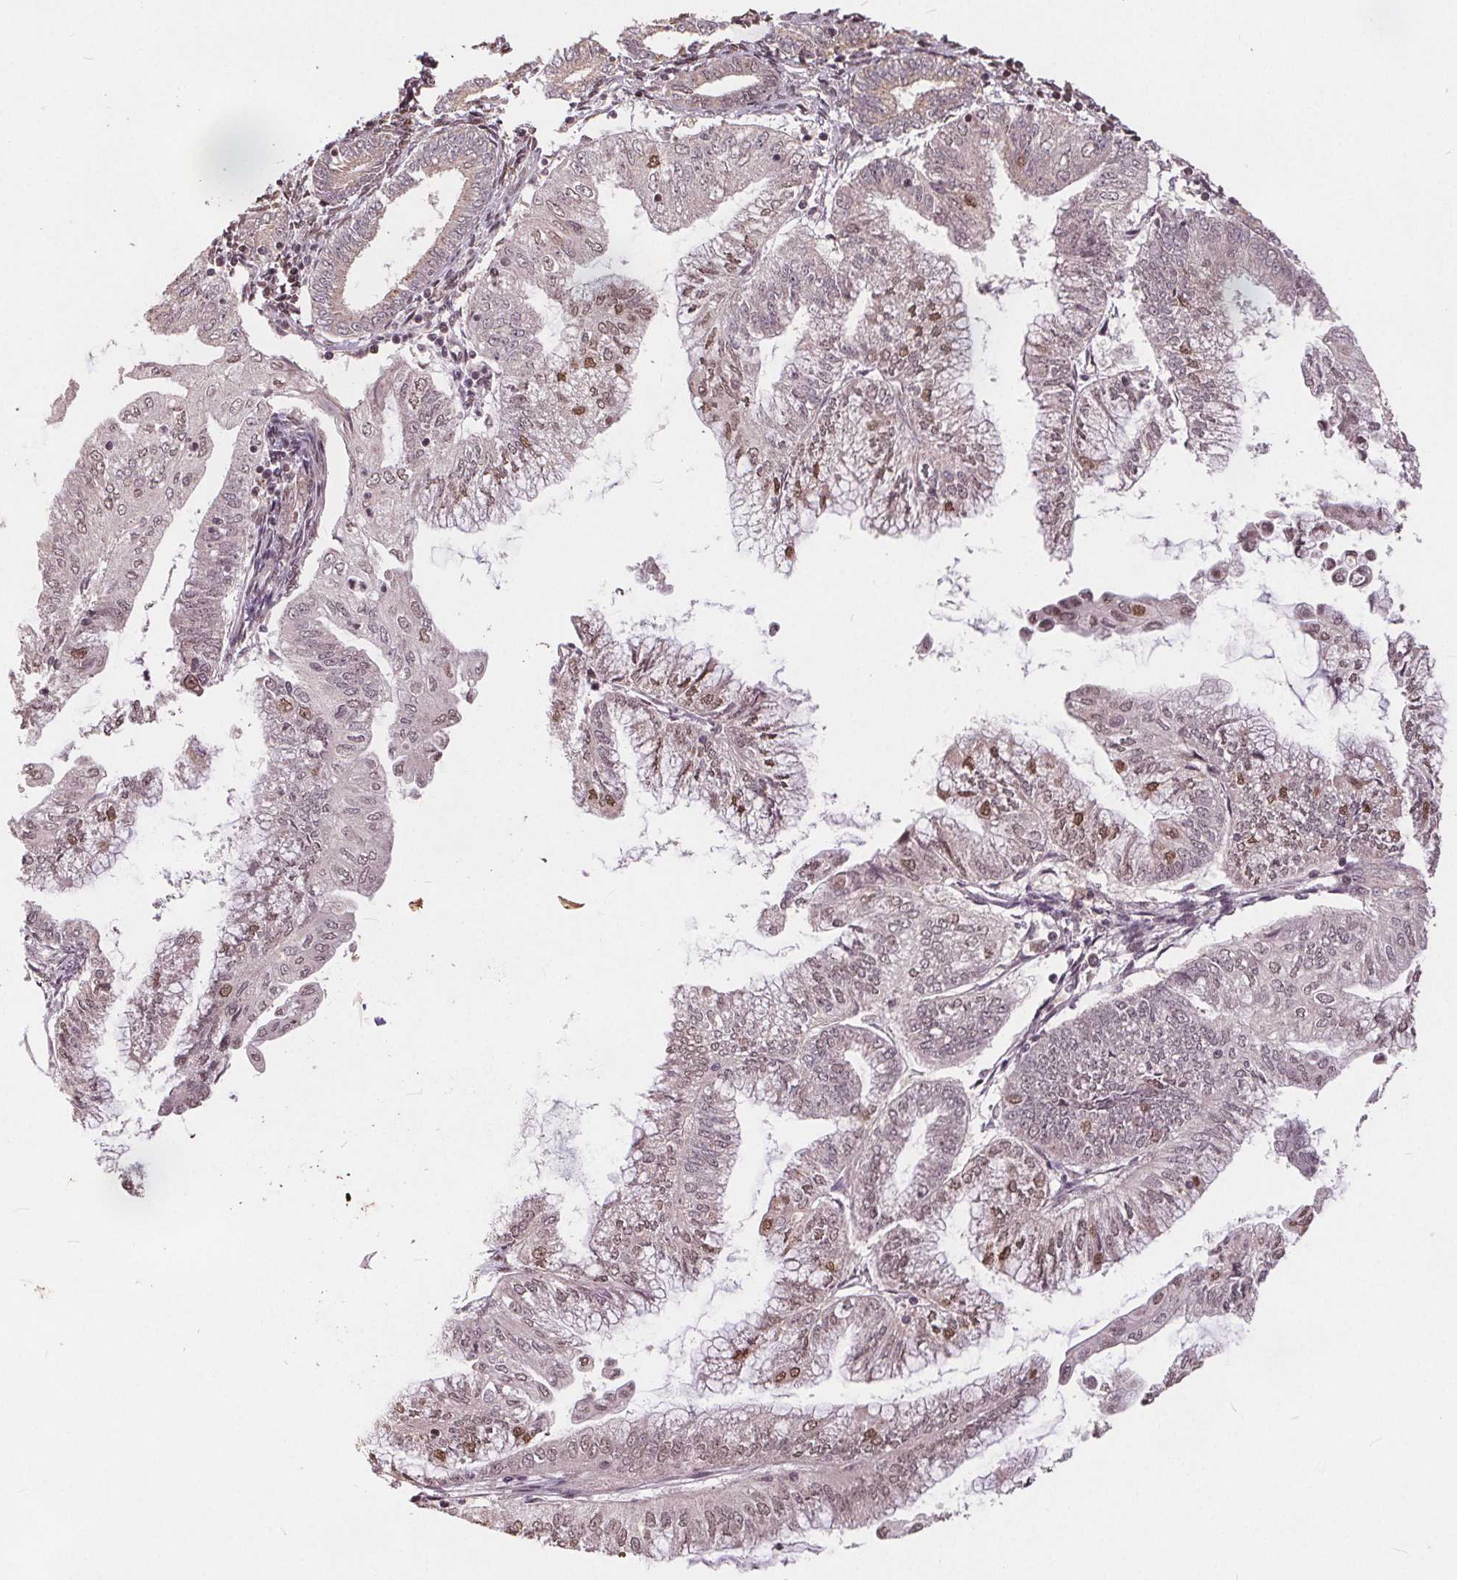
{"staining": {"intensity": "moderate", "quantity": "<25%", "location": "nuclear"}, "tissue": "endometrial cancer", "cell_type": "Tumor cells", "image_type": "cancer", "snomed": [{"axis": "morphology", "description": "Adenocarcinoma, NOS"}, {"axis": "topography", "description": "Endometrium"}], "caption": "Immunohistochemical staining of human endometrial adenocarcinoma displays low levels of moderate nuclear protein expression in approximately <25% of tumor cells. (DAB IHC, brown staining for protein, blue staining for nuclei).", "gene": "HIF1AN", "patient": {"sex": "female", "age": 55}}